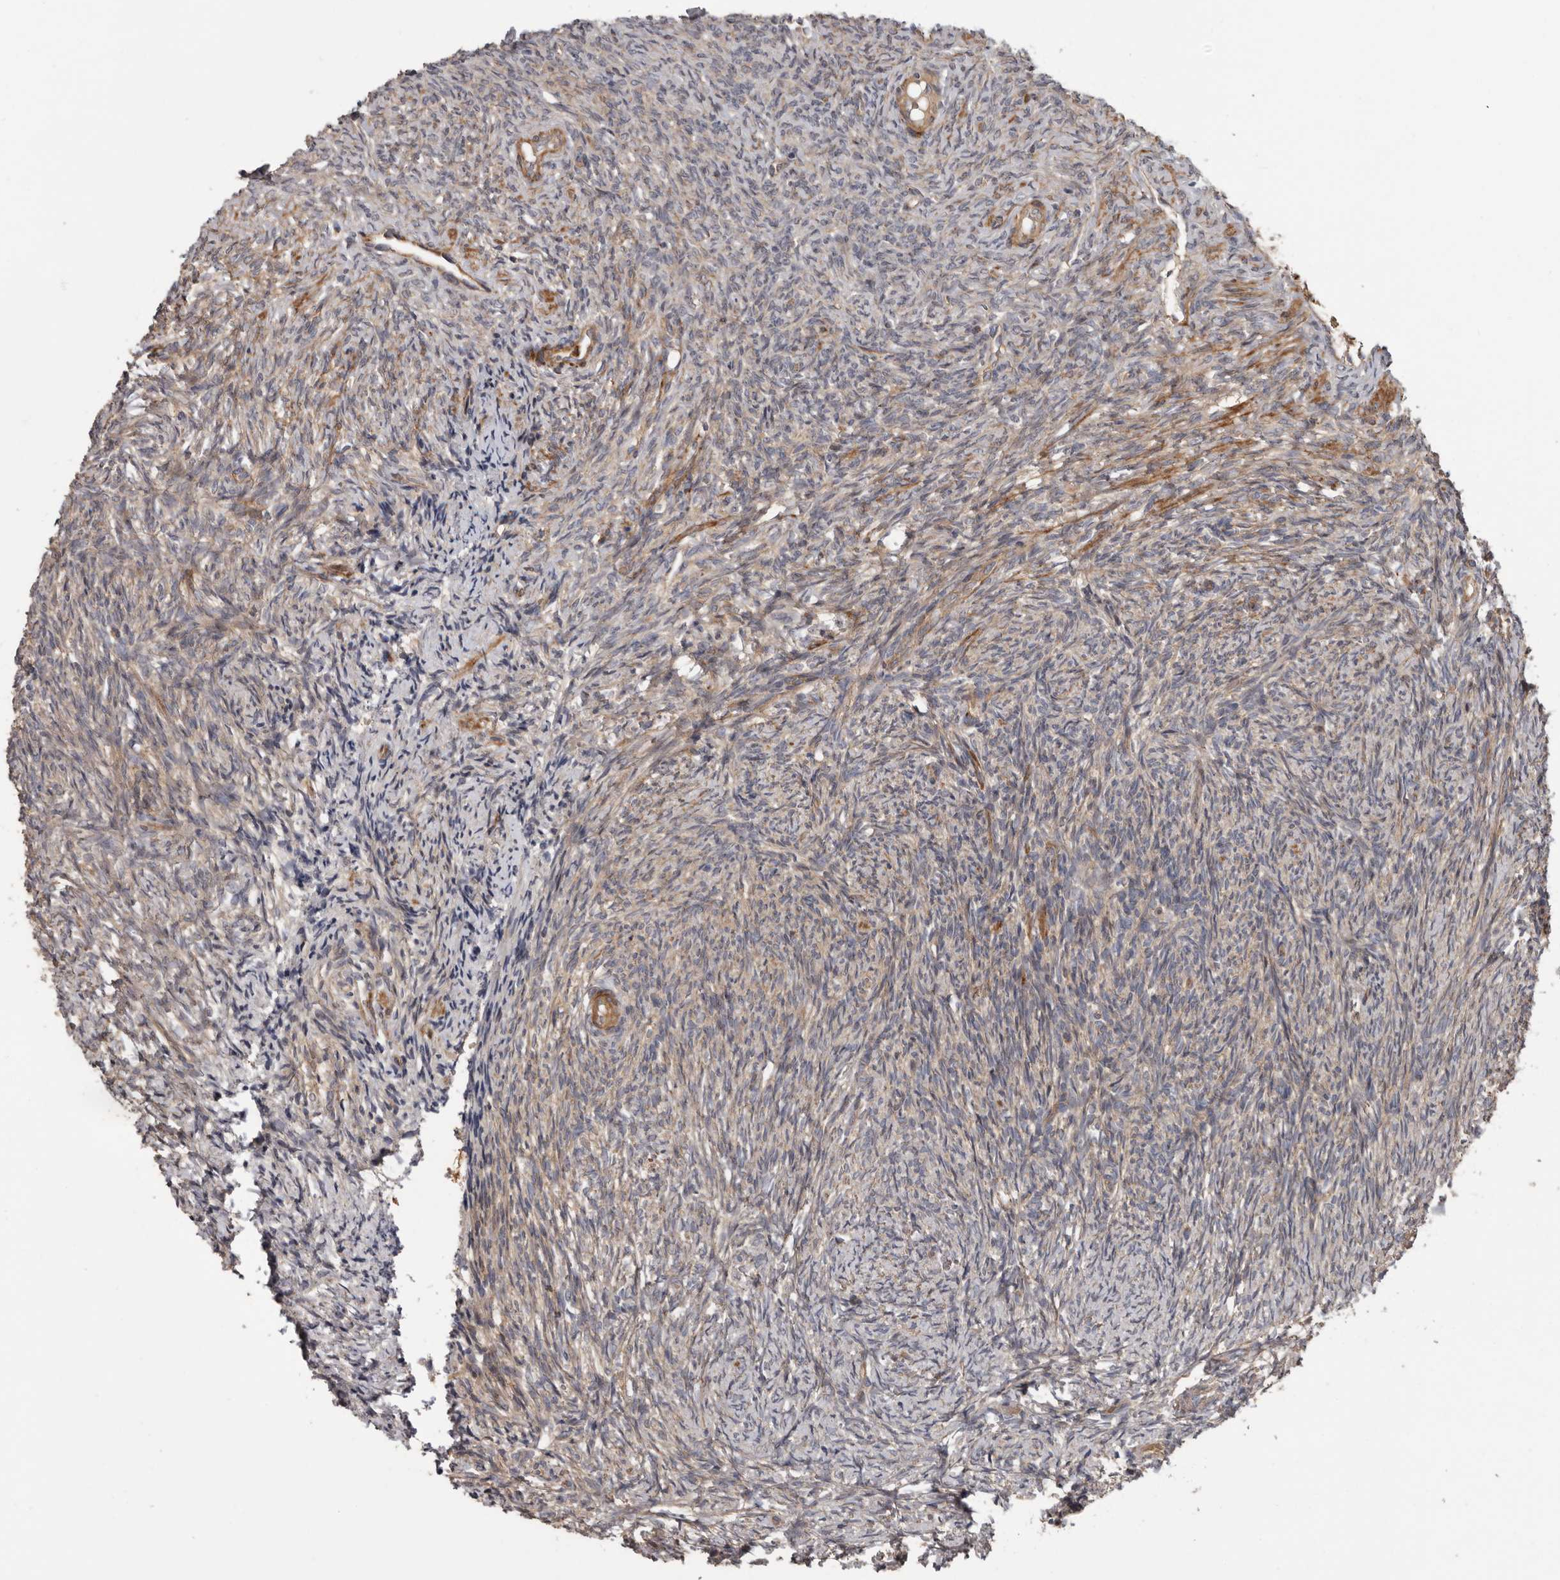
{"staining": {"intensity": "weak", "quantity": "<25%", "location": "cytoplasmic/membranous"}, "tissue": "ovary", "cell_type": "Ovarian stroma cells", "image_type": "normal", "snomed": [{"axis": "morphology", "description": "Normal tissue, NOS"}, {"axis": "topography", "description": "Ovary"}], "caption": "DAB immunohistochemical staining of unremarkable human ovary displays no significant positivity in ovarian stroma cells. Brightfield microscopy of immunohistochemistry (IHC) stained with DAB (3,3'-diaminobenzidine) (brown) and hematoxylin (blue), captured at high magnification.", "gene": "ARHGEF5", "patient": {"sex": "female", "age": 41}}